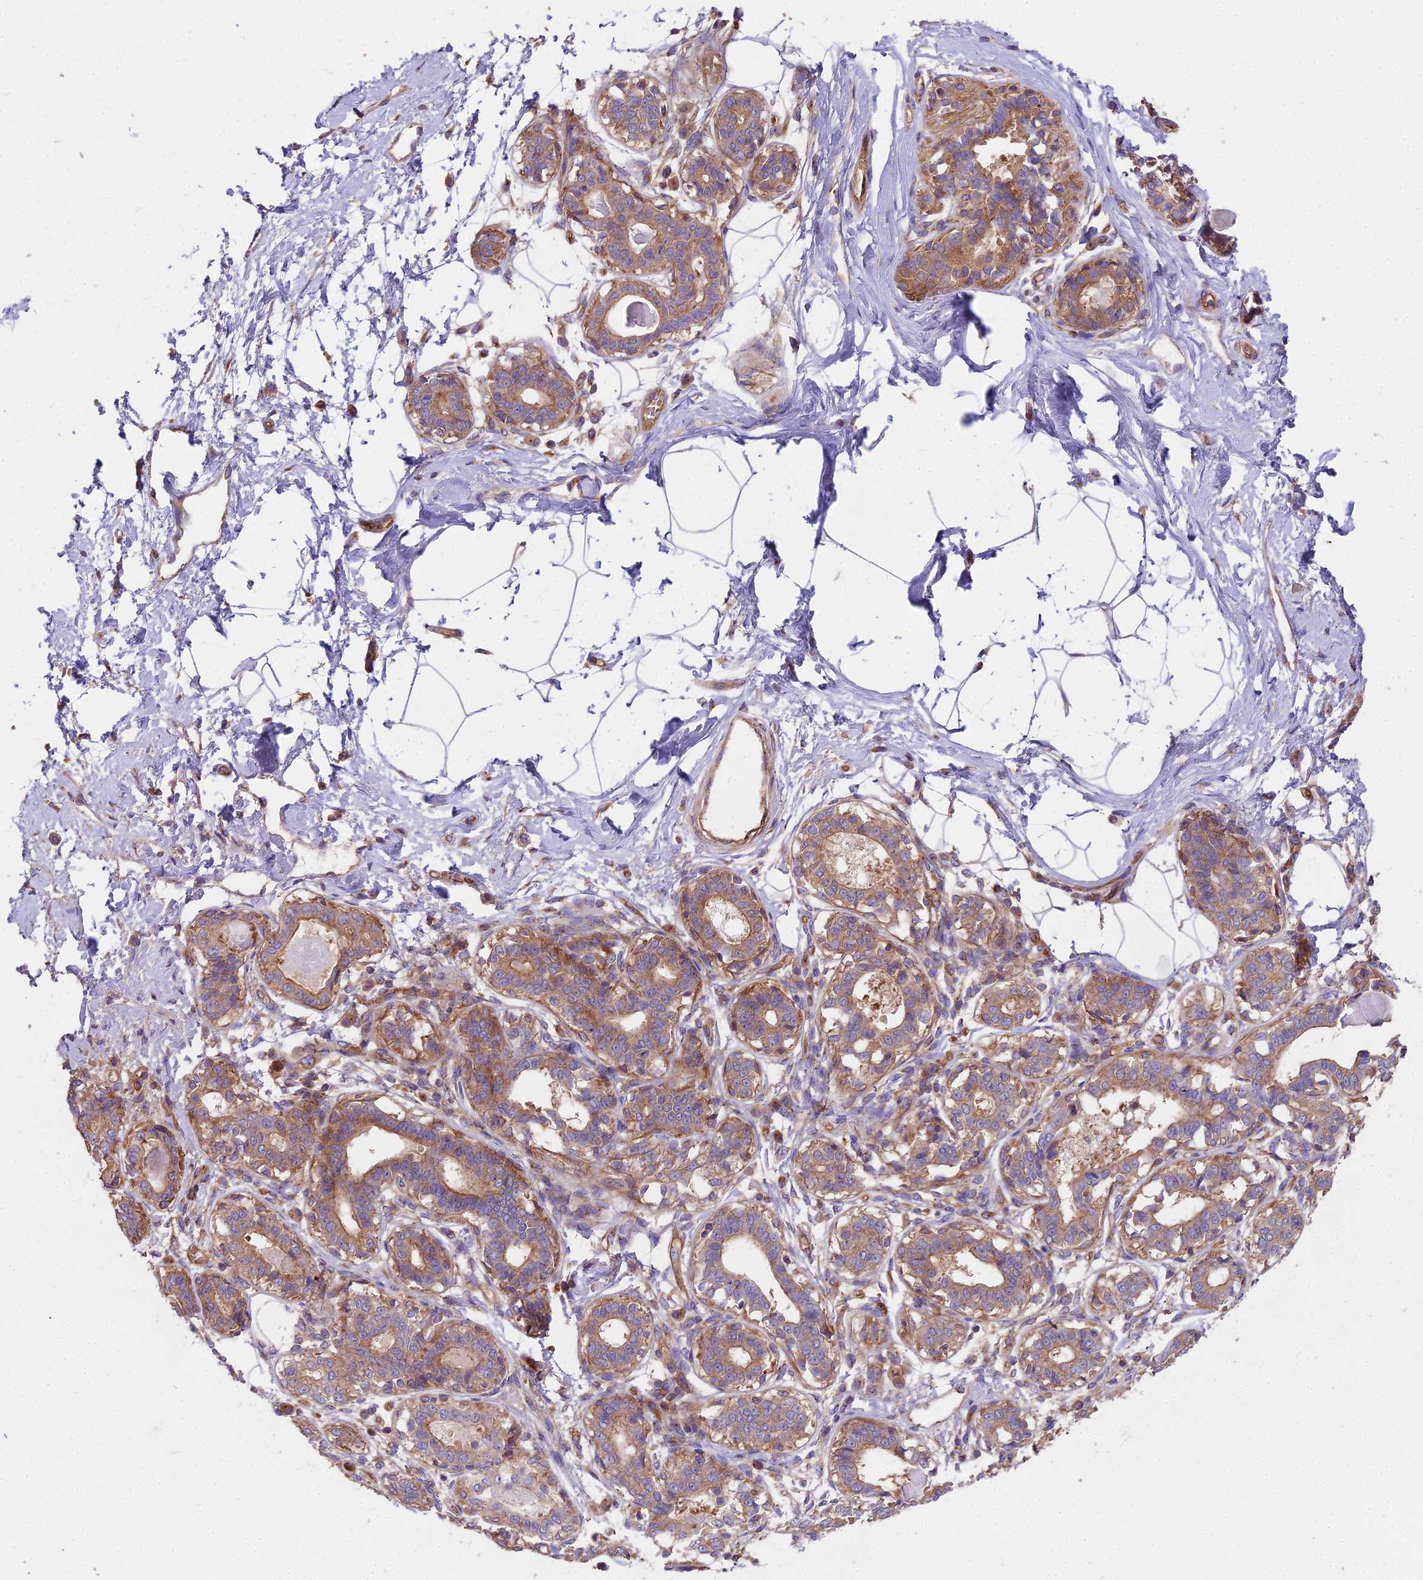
{"staining": {"intensity": "moderate", "quantity": "25%-75%", "location": "cytoplasmic/membranous"}, "tissue": "breast", "cell_type": "Adipocytes", "image_type": "normal", "snomed": [{"axis": "morphology", "description": "Normal tissue, NOS"}, {"axis": "topography", "description": "Breast"}], "caption": "Moderate cytoplasmic/membranous protein expression is seen in approximately 25%-75% of adipocytes in breast. The staining is performed using DAB (3,3'-diaminobenzidine) brown chromogen to label protein expression. The nuclei are counter-stained blue using hematoxylin.", "gene": "DCTN3", "patient": {"sex": "female", "age": 45}}